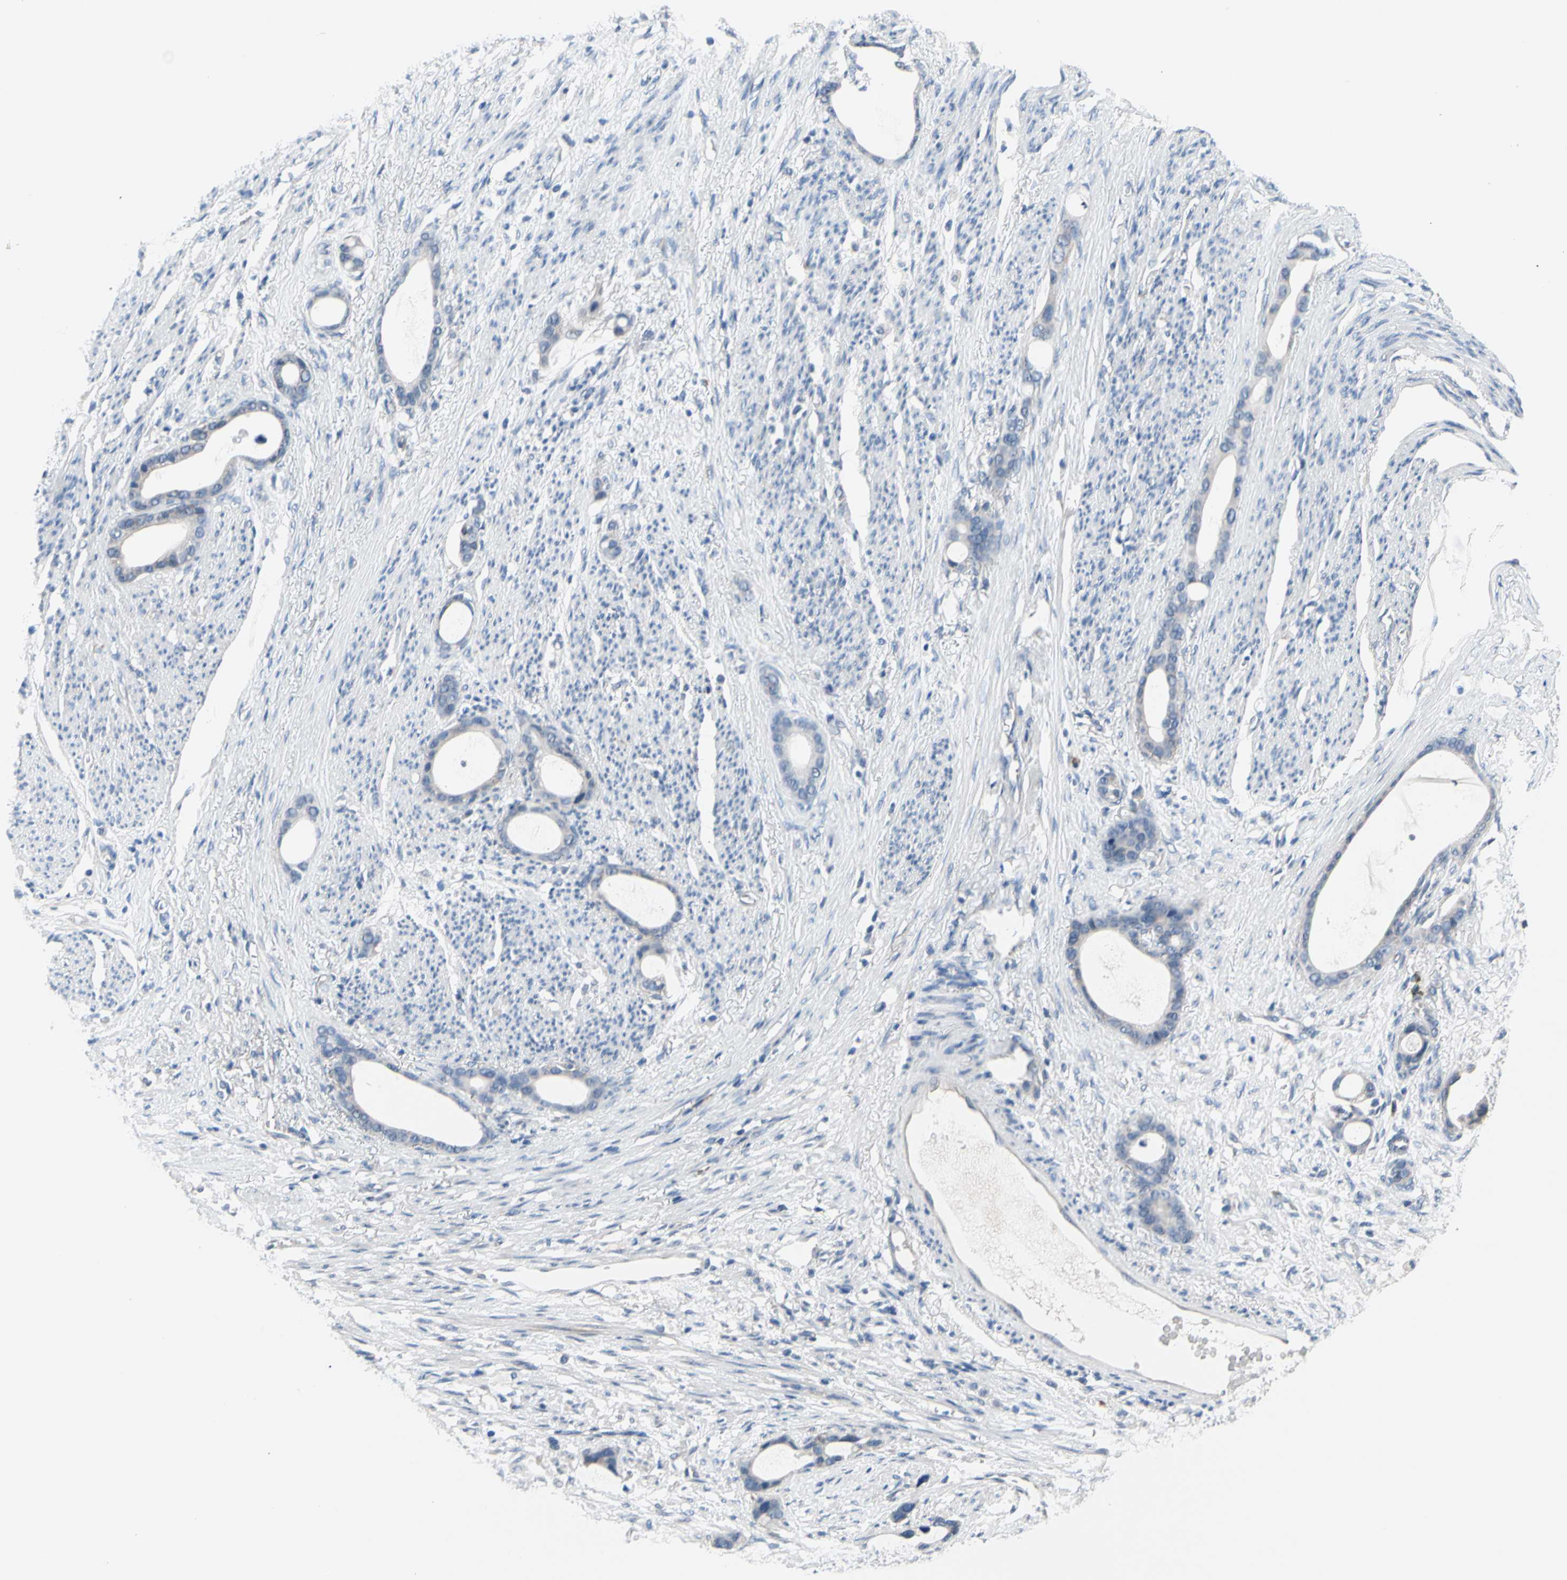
{"staining": {"intensity": "negative", "quantity": "none", "location": "none"}, "tissue": "stomach cancer", "cell_type": "Tumor cells", "image_type": "cancer", "snomed": [{"axis": "morphology", "description": "Adenocarcinoma, NOS"}, {"axis": "topography", "description": "Stomach"}], "caption": "Immunohistochemistry (IHC) micrograph of neoplastic tissue: stomach cancer stained with DAB reveals no significant protein positivity in tumor cells.", "gene": "SELENOK", "patient": {"sex": "female", "age": 75}}